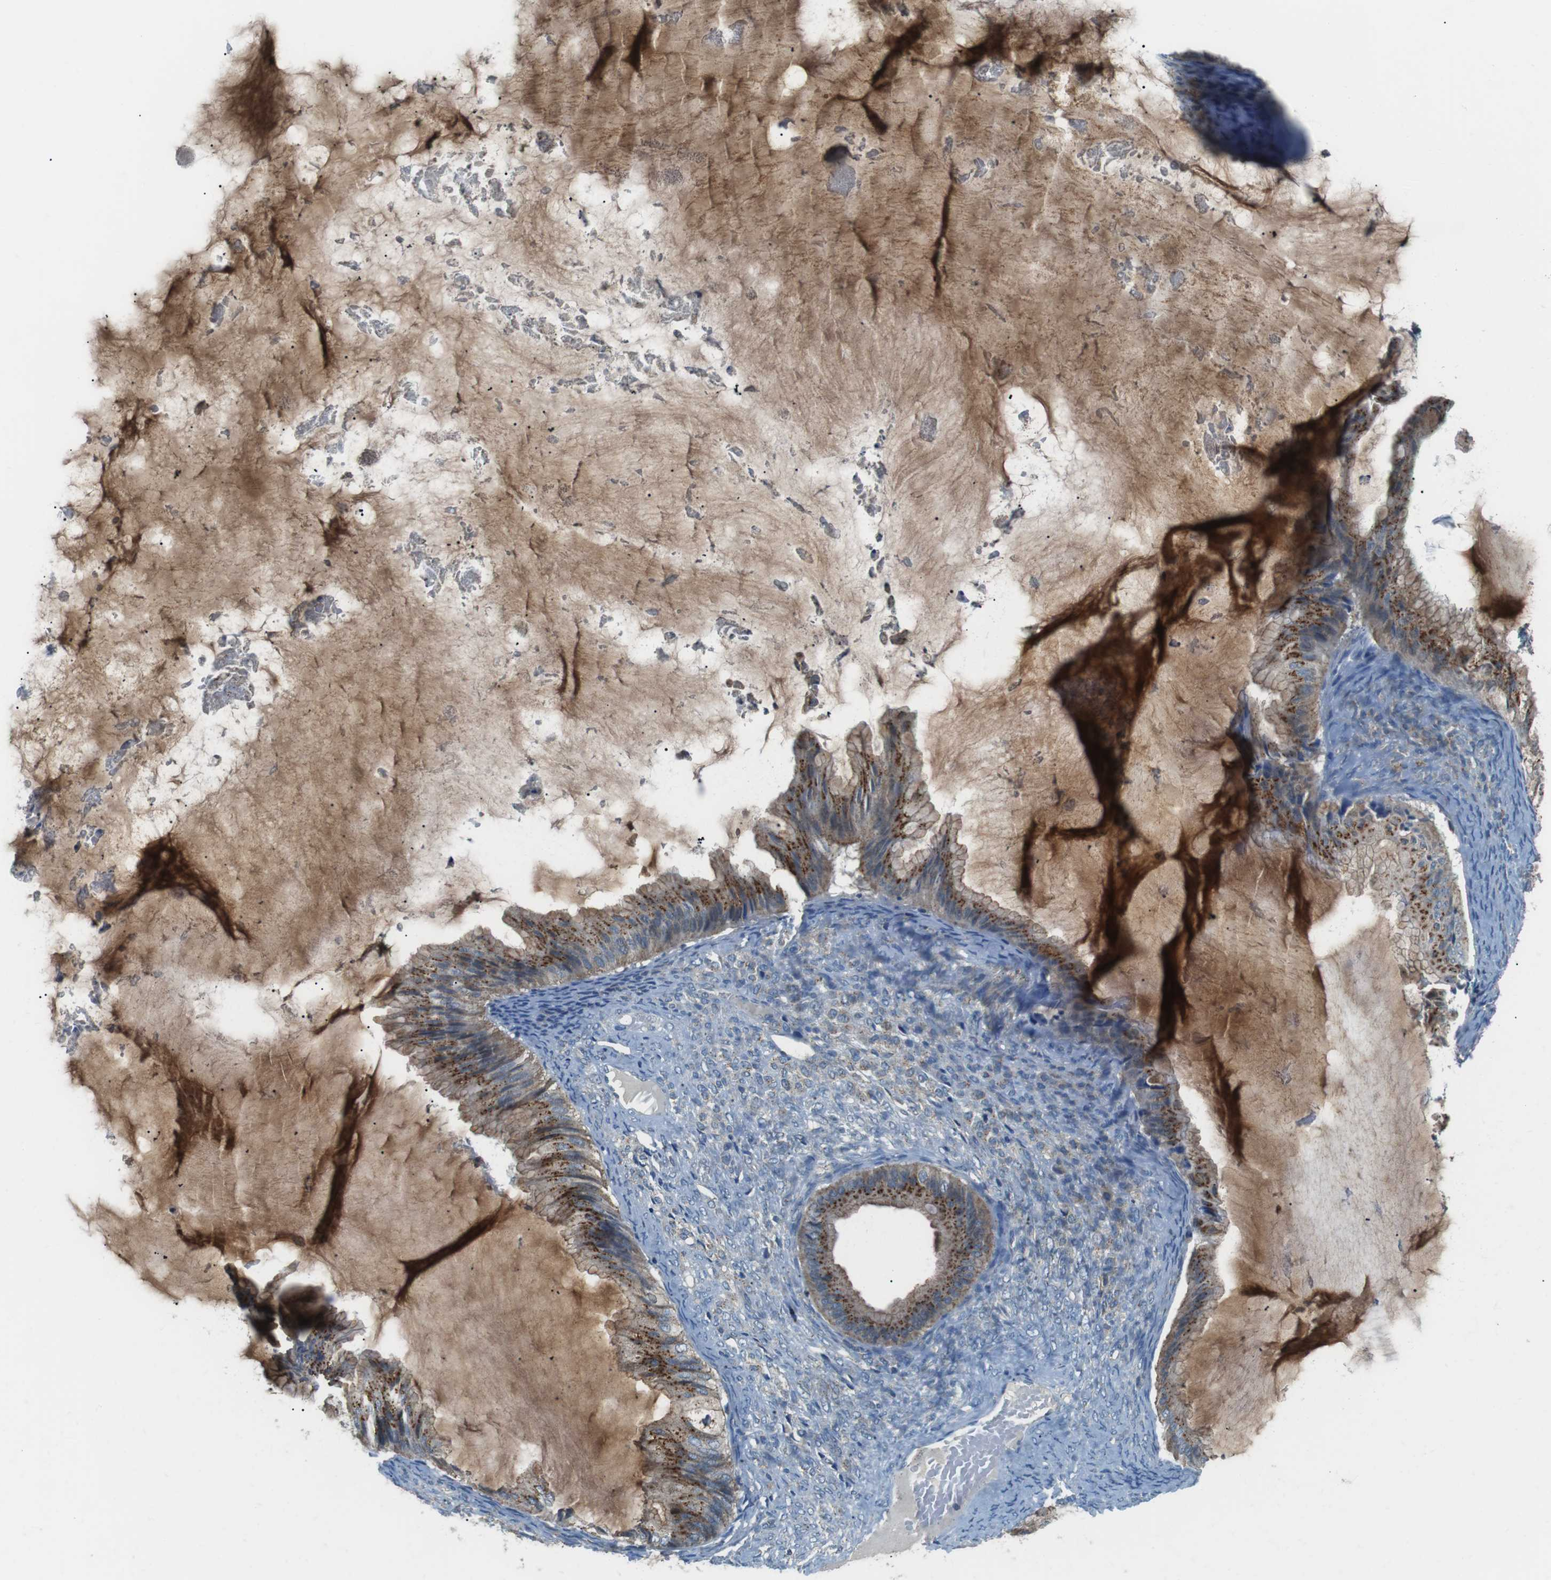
{"staining": {"intensity": "moderate", "quantity": ">75%", "location": "cytoplasmic/membranous"}, "tissue": "ovarian cancer", "cell_type": "Tumor cells", "image_type": "cancer", "snomed": [{"axis": "morphology", "description": "Cystadenocarcinoma, mucinous, NOS"}, {"axis": "topography", "description": "Ovary"}], "caption": "DAB (3,3'-diaminobenzidine) immunohistochemical staining of ovarian cancer (mucinous cystadenocarcinoma) shows moderate cytoplasmic/membranous protein staining in about >75% of tumor cells.", "gene": "FAM3B", "patient": {"sex": "female", "age": 61}}